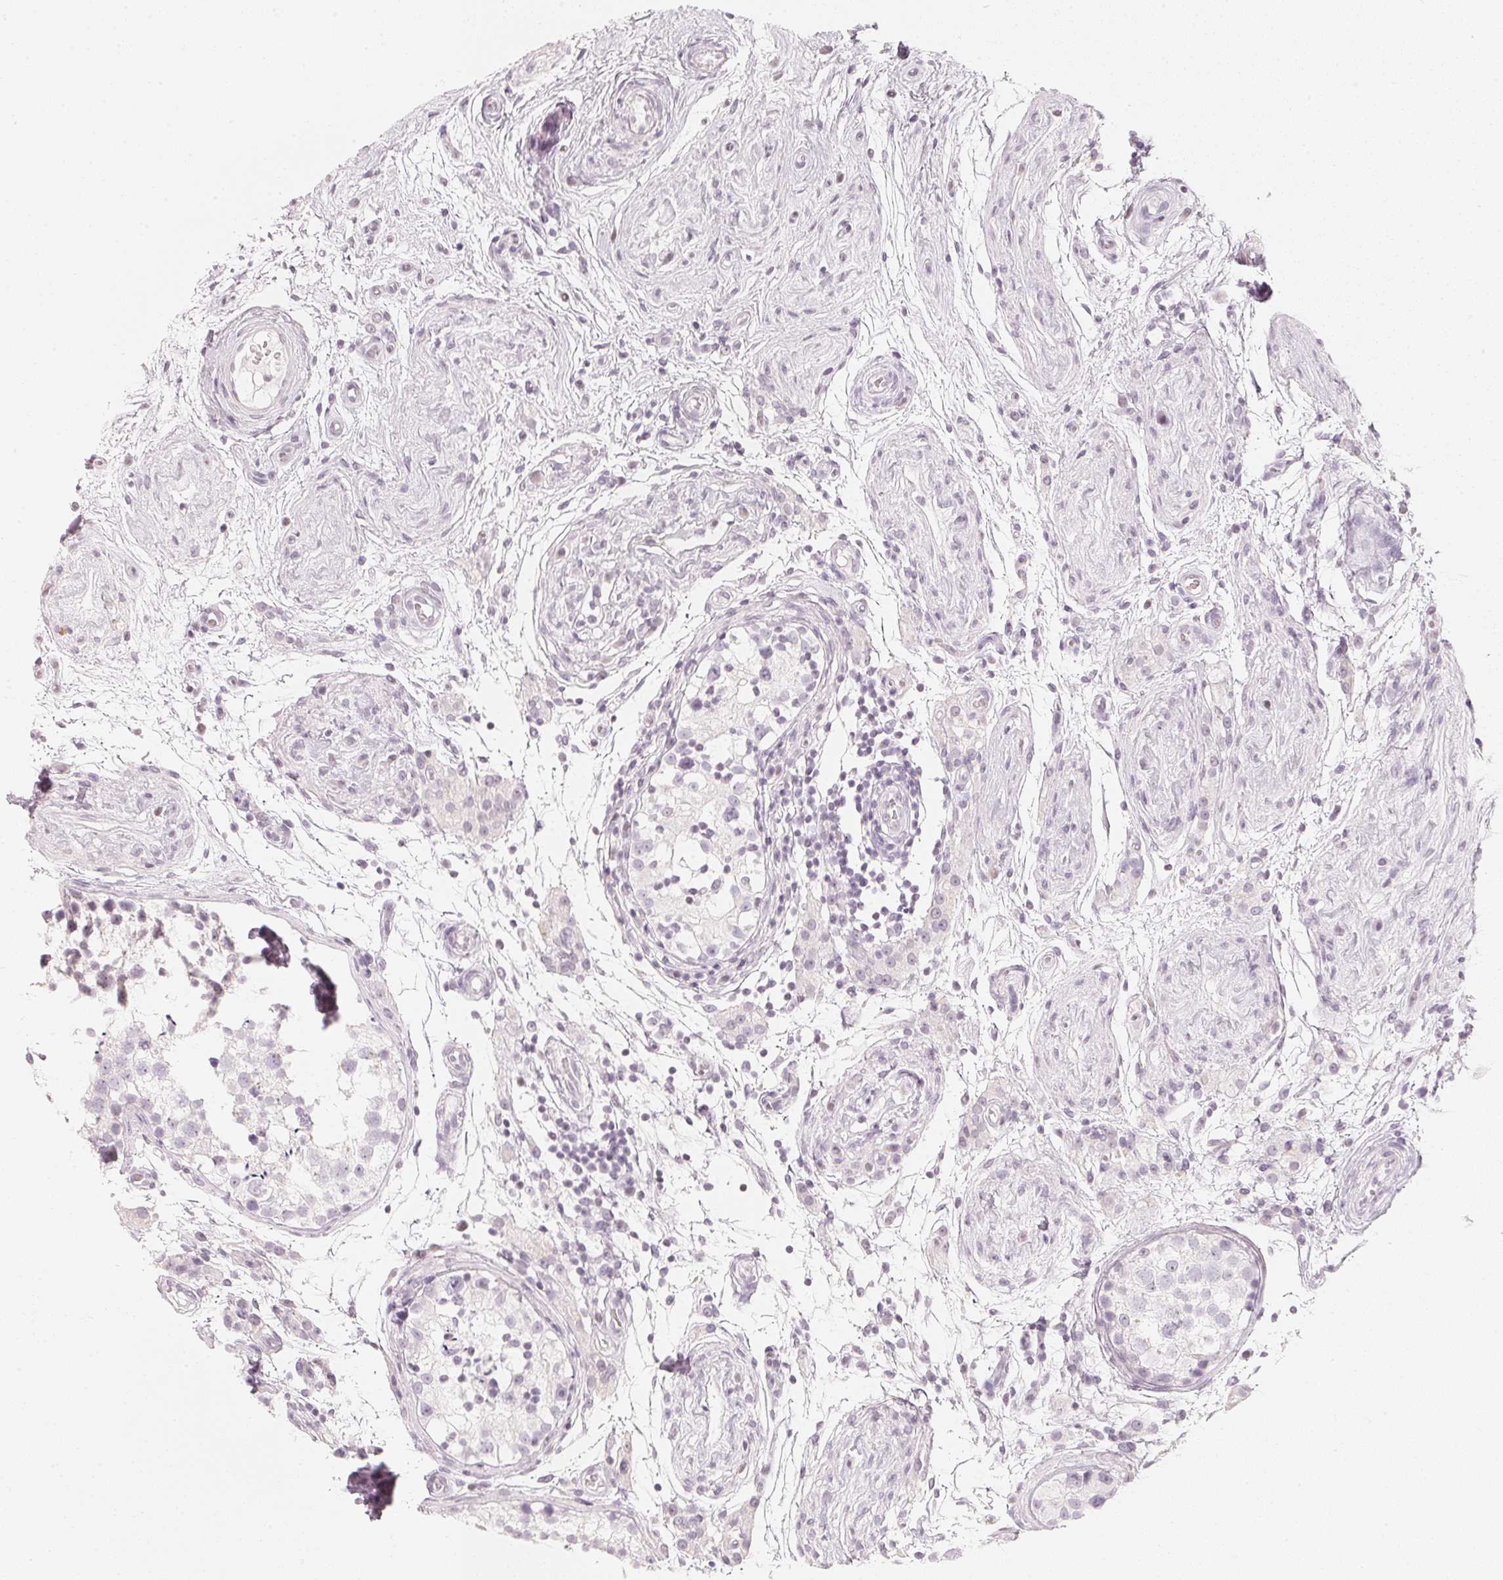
{"staining": {"intensity": "negative", "quantity": "none", "location": "none"}, "tissue": "testis", "cell_type": "Cells in seminiferous ducts", "image_type": "normal", "snomed": [{"axis": "morphology", "description": "Normal tissue, NOS"}, {"axis": "morphology", "description": "Seminoma, NOS"}, {"axis": "topography", "description": "Testis"}], "caption": "A histopathology image of testis stained for a protein displays no brown staining in cells in seminiferous ducts.", "gene": "SLC22A8", "patient": {"sex": "male", "age": 29}}